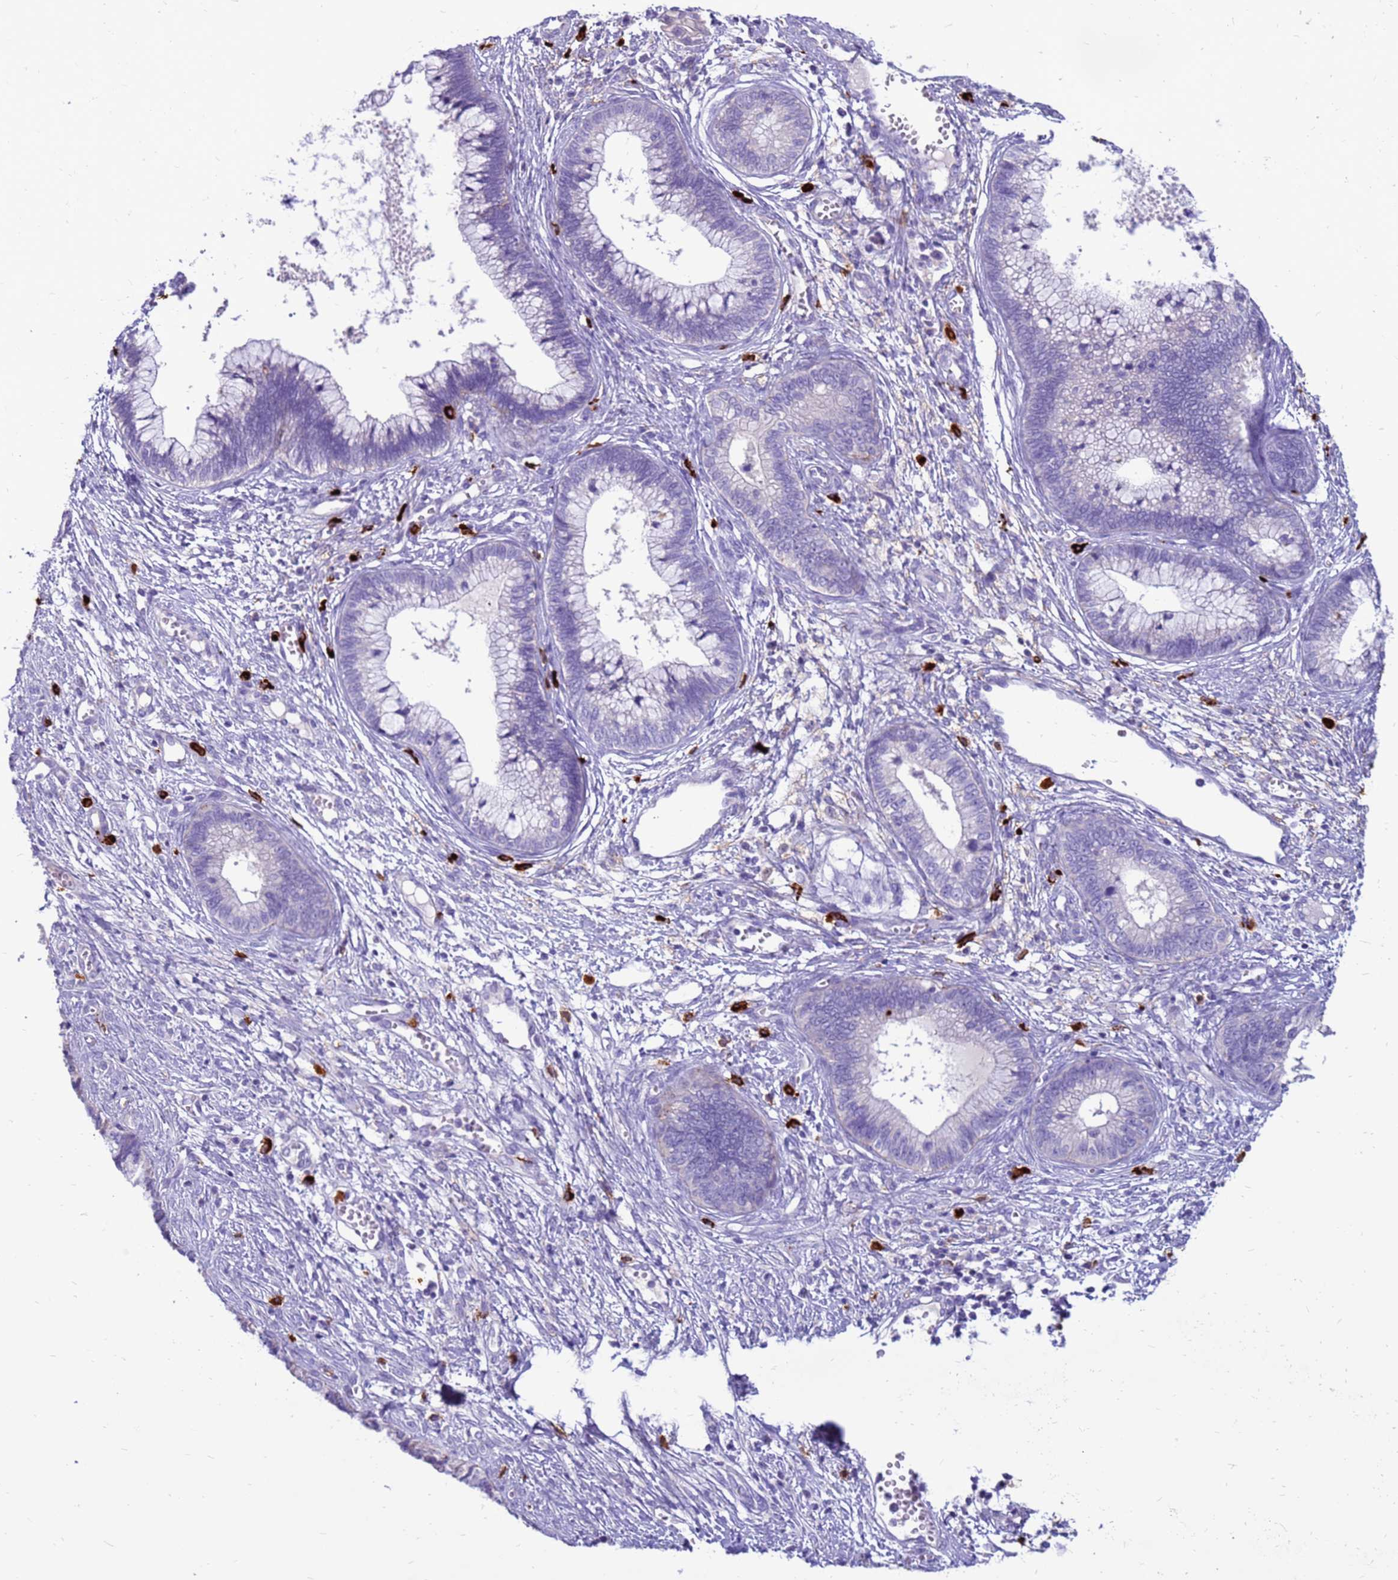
{"staining": {"intensity": "negative", "quantity": "none", "location": "none"}, "tissue": "cervical cancer", "cell_type": "Tumor cells", "image_type": "cancer", "snomed": [{"axis": "morphology", "description": "Adenocarcinoma, NOS"}, {"axis": "topography", "description": "Cervix"}], "caption": "Immunohistochemical staining of cervical cancer exhibits no significant positivity in tumor cells.", "gene": "PDE10A", "patient": {"sex": "female", "age": 44}}